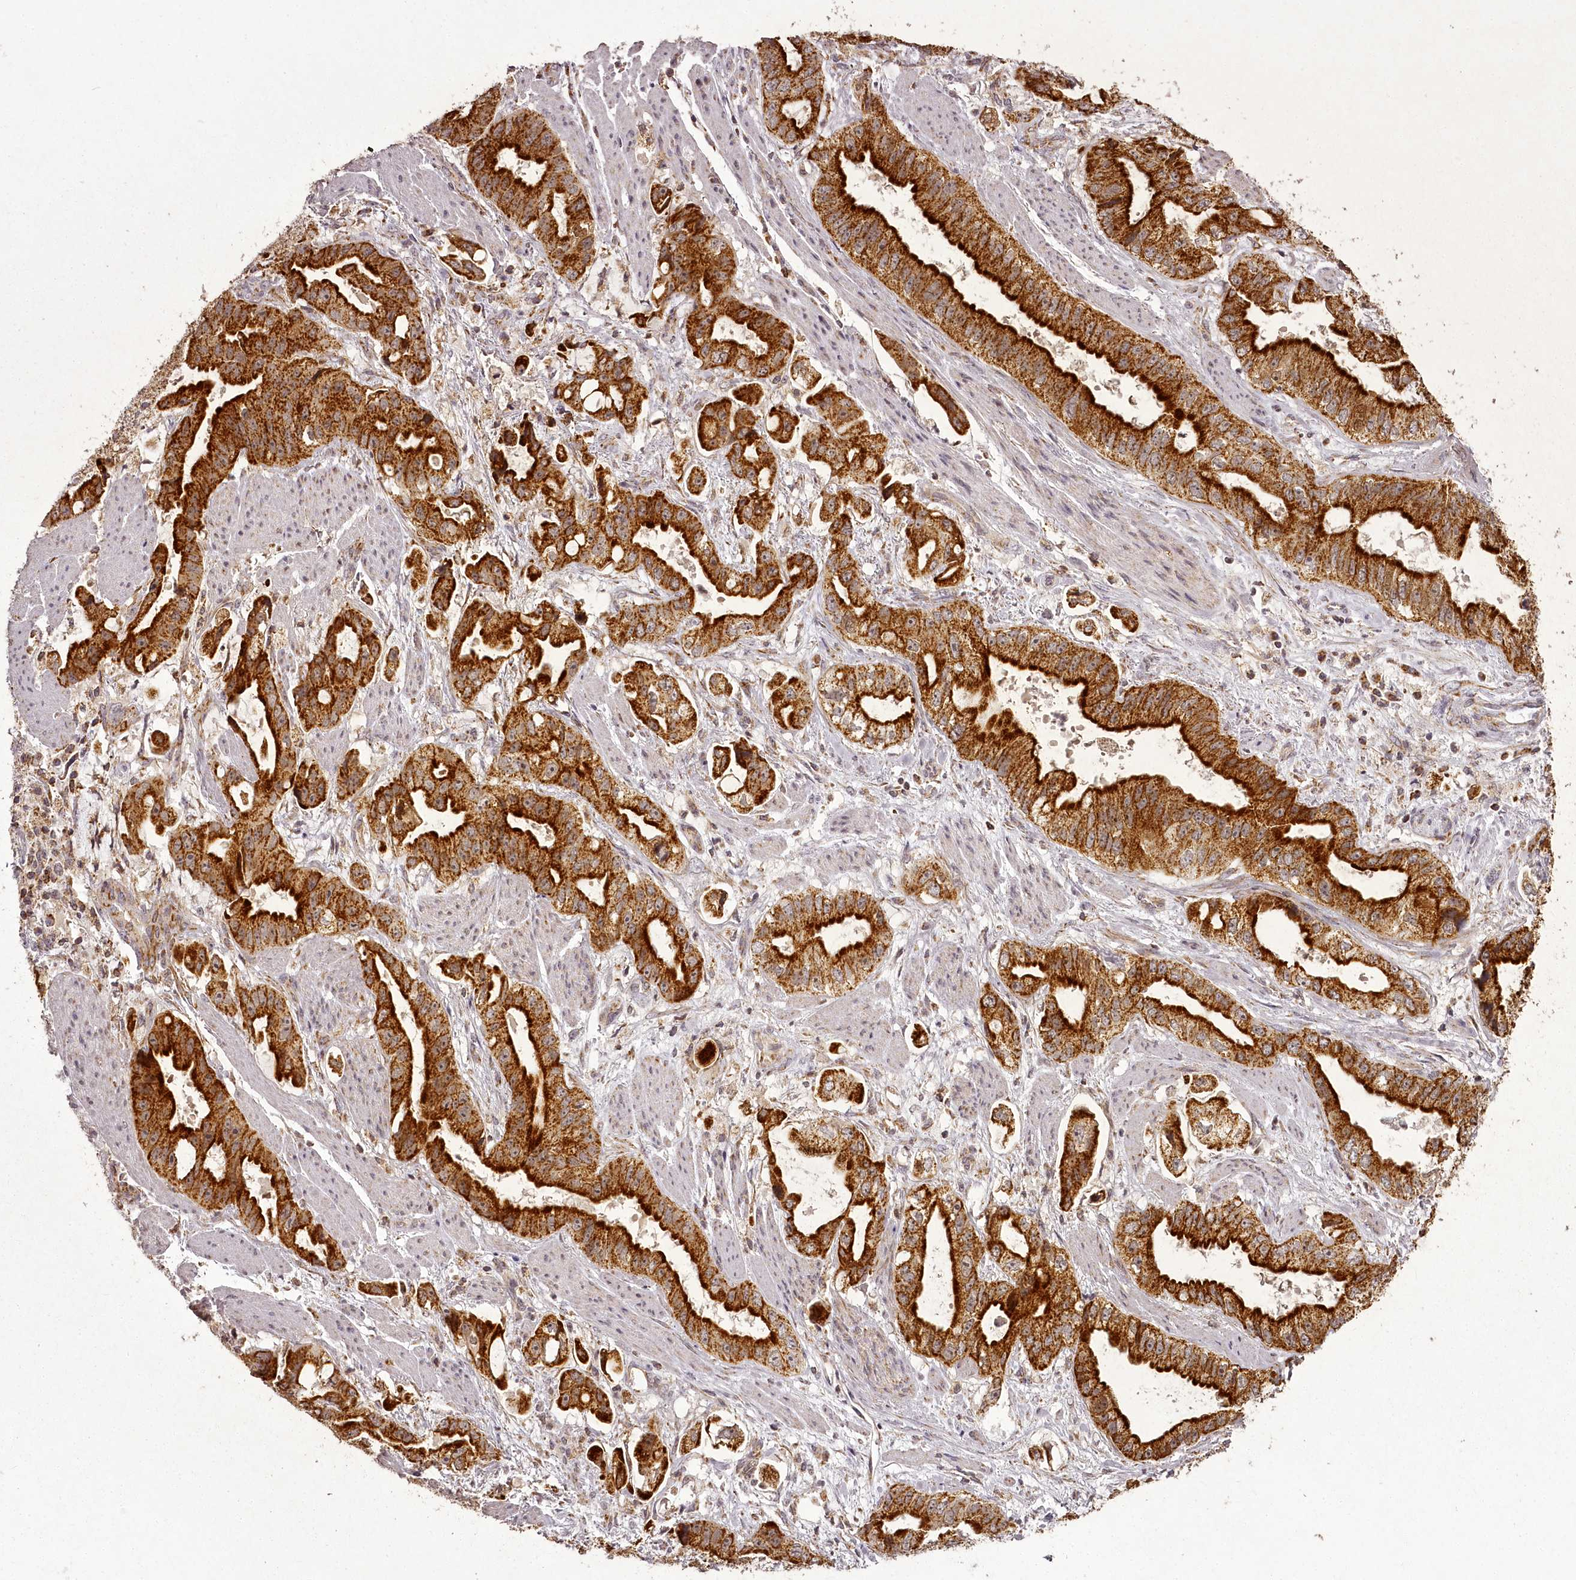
{"staining": {"intensity": "strong", "quantity": ">75%", "location": "cytoplasmic/membranous"}, "tissue": "stomach cancer", "cell_type": "Tumor cells", "image_type": "cancer", "snomed": [{"axis": "morphology", "description": "Adenocarcinoma, NOS"}, {"axis": "topography", "description": "Stomach"}], "caption": "The image displays staining of stomach cancer, revealing strong cytoplasmic/membranous protein staining (brown color) within tumor cells.", "gene": "CHCHD2", "patient": {"sex": "male", "age": 62}}